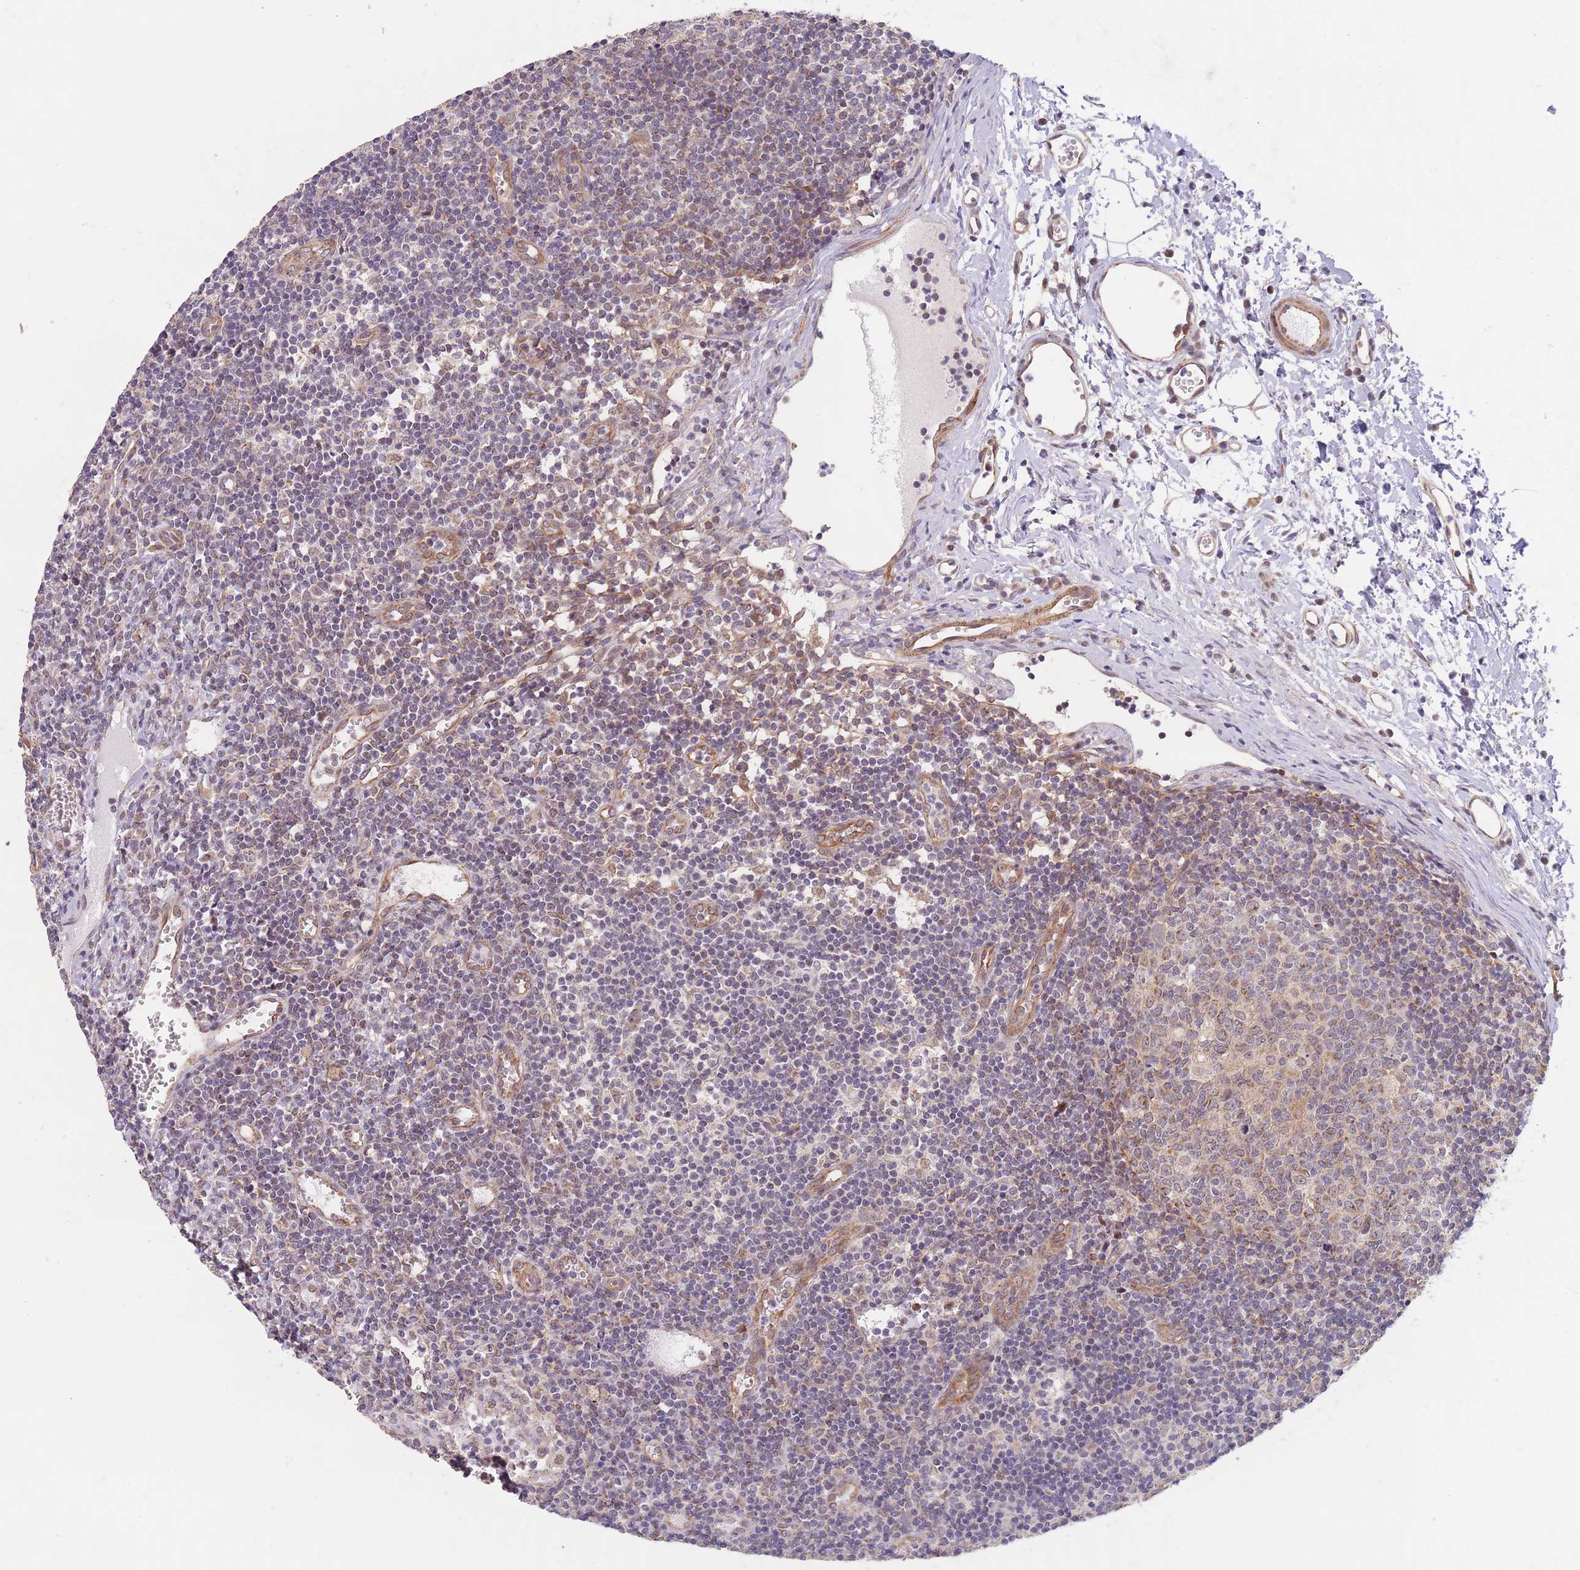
{"staining": {"intensity": "moderate", "quantity": "25%-75%", "location": "cytoplasmic/membranous"}, "tissue": "lymph node", "cell_type": "Germinal center cells", "image_type": "normal", "snomed": [{"axis": "morphology", "description": "Normal tissue, NOS"}, {"axis": "topography", "description": "Lymph node"}], "caption": "Germinal center cells show medium levels of moderate cytoplasmic/membranous staining in approximately 25%-75% of cells in unremarkable human lymph node. The staining is performed using DAB brown chromogen to label protein expression. The nuclei are counter-stained blue using hematoxylin.", "gene": "UQCC3", "patient": {"sex": "female", "age": 37}}